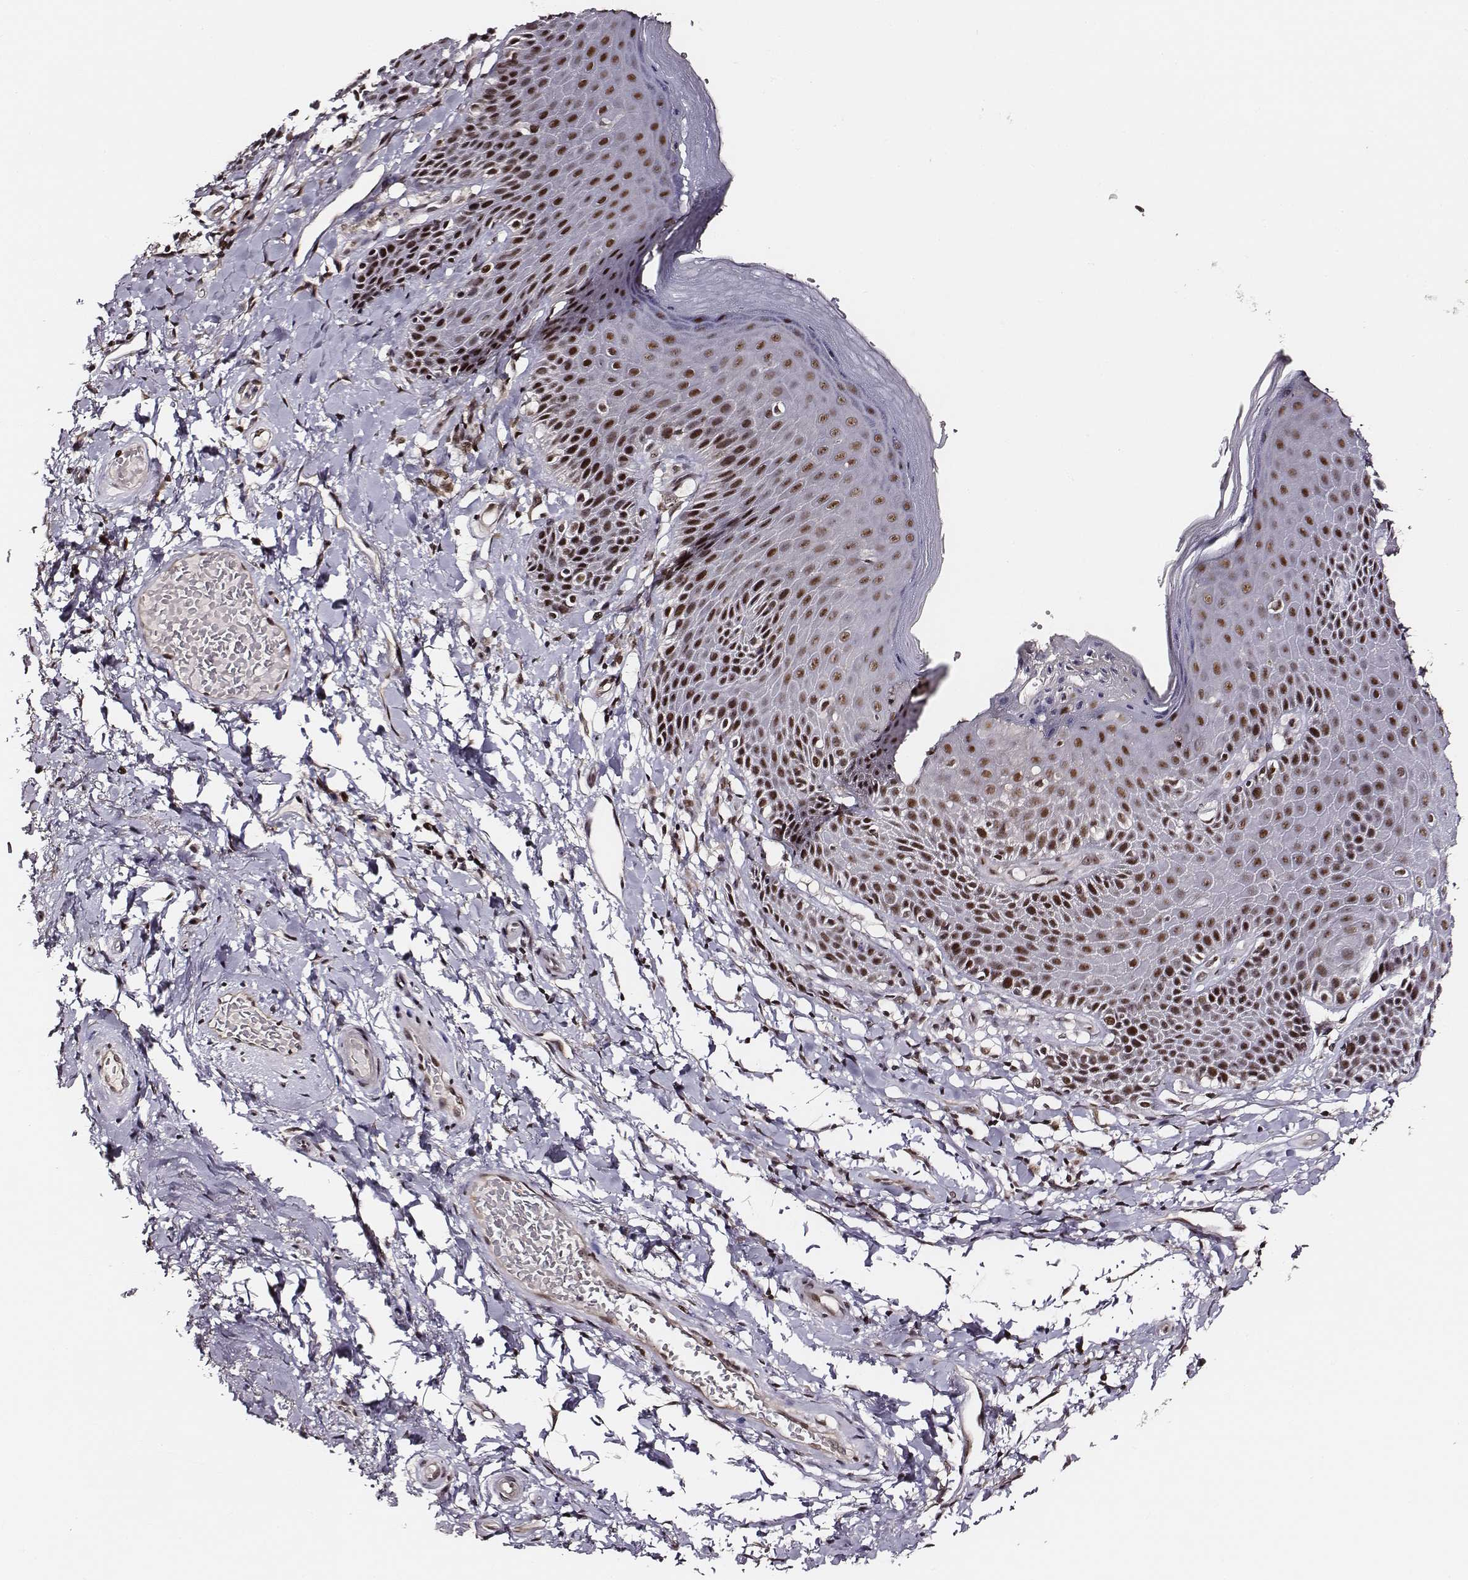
{"staining": {"intensity": "strong", "quantity": ">75%", "location": "nuclear"}, "tissue": "skin", "cell_type": "Epidermal cells", "image_type": "normal", "snomed": [{"axis": "morphology", "description": "Normal tissue, NOS"}, {"axis": "topography", "description": "Anal"}, {"axis": "topography", "description": "Peripheral nerve tissue"}], "caption": "Benign skin reveals strong nuclear staining in approximately >75% of epidermal cells.", "gene": "PPARA", "patient": {"sex": "male", "age": 51}}